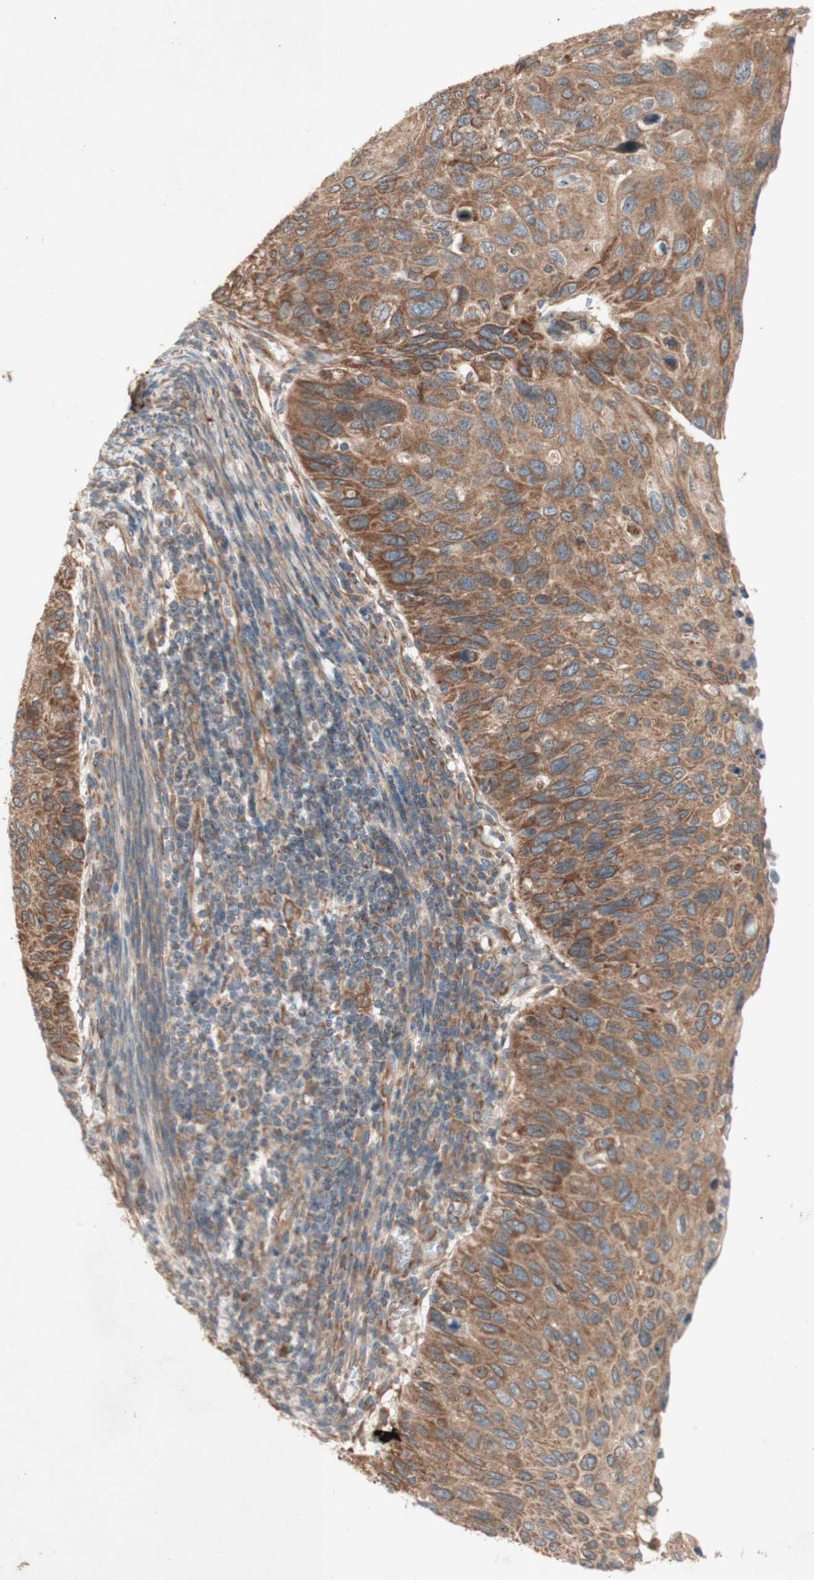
{"staining": {"intensity": "moderate", "quantity": ">75%", "location": "cytoplasmic/membranous"}, "tissue": "cervical cancer", "cell_type": "Tumor cells", "image_type": "cancer", "snomed": [{"axis": "morphology", "description": "Squamous cell carcinoma, NOS"}, {"axis": "topography", "description": "Cervix"}], "caption": "Cervical cancer (squamous cell carcinoma) stained with a protein marker shows moderate staining in tumor cells.", "gene": "SOCS2", "patient": {"sex": "female", "age": 70}}